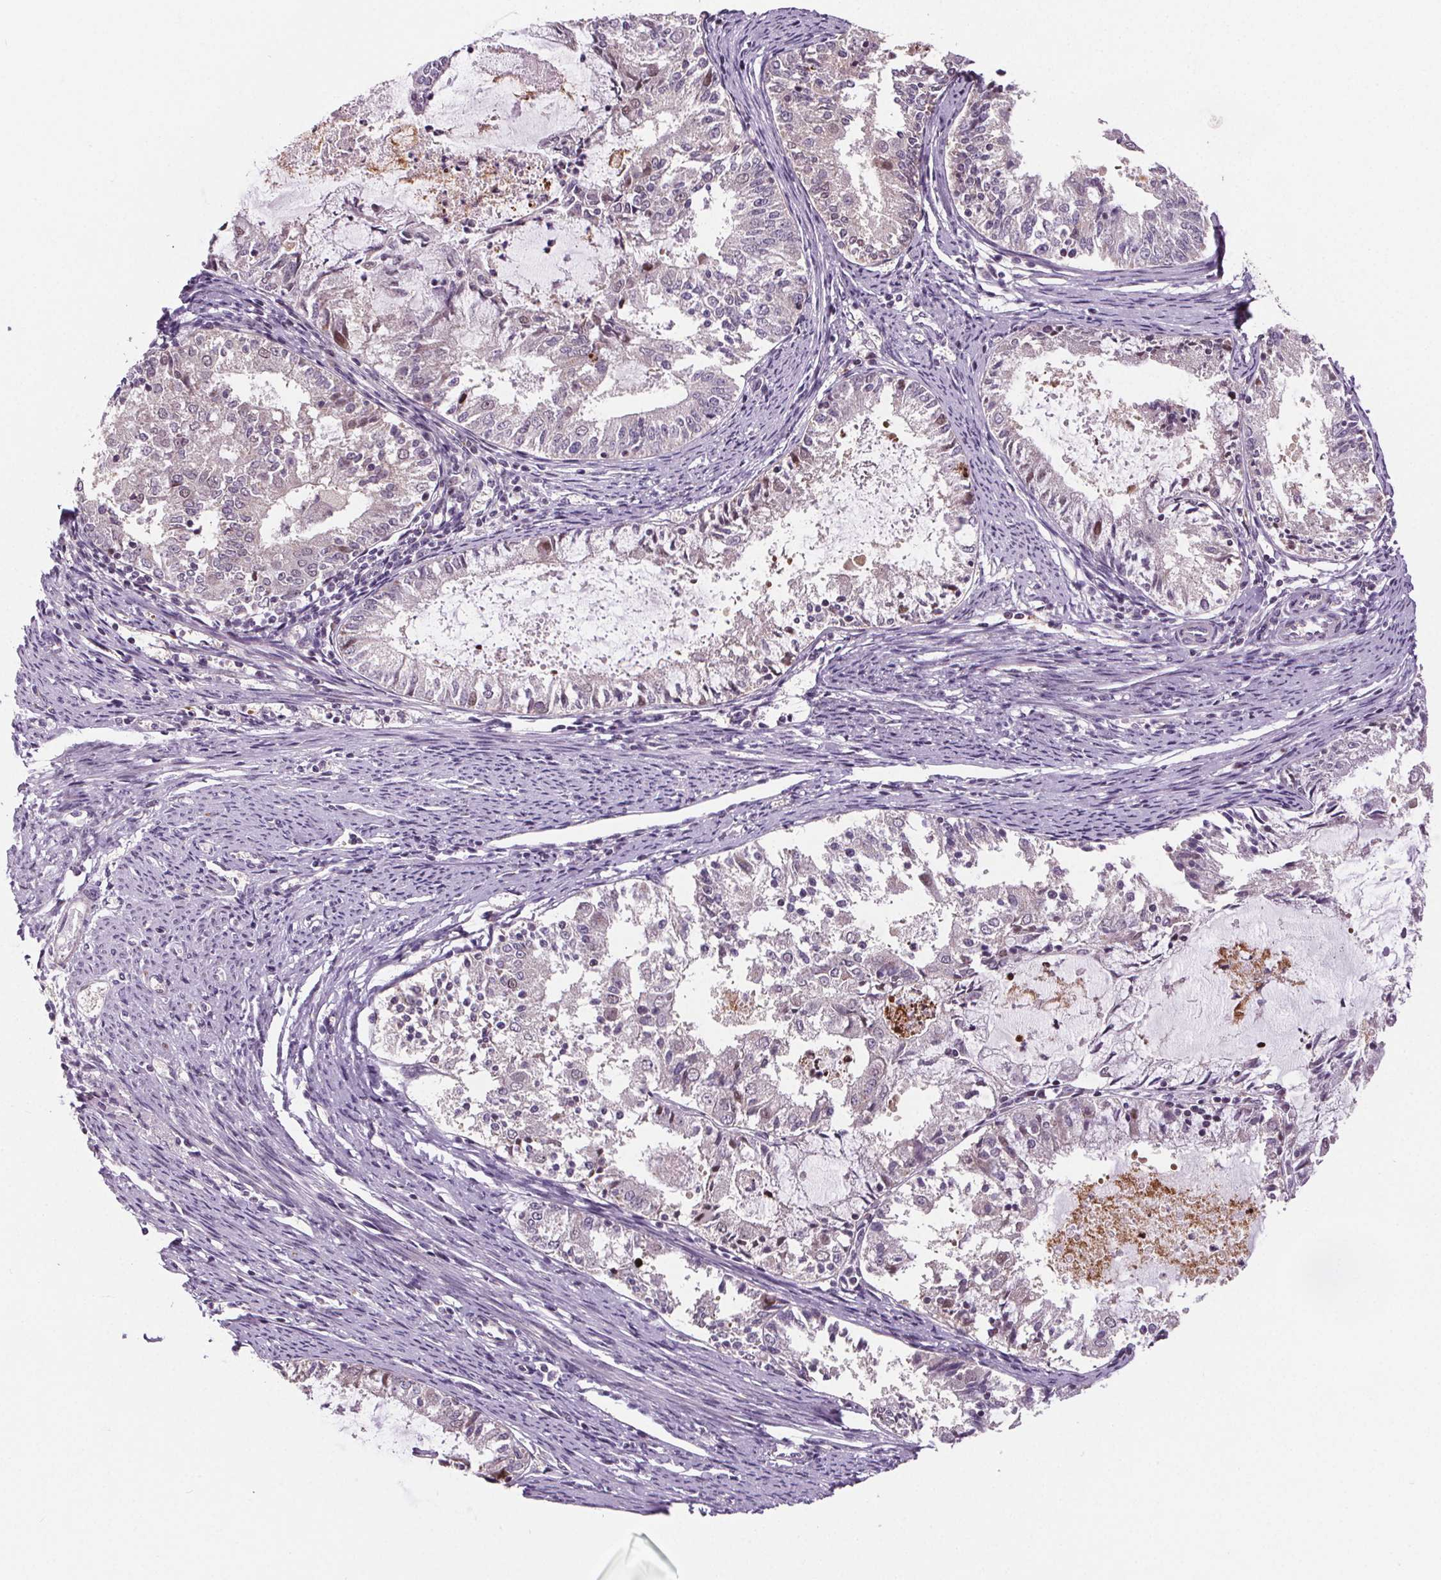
{"staining": {"intensity": "negative", "quantity": "none", "location": "none"}, "tissue": "endometrial cancer", "cell_type": "Tumor cells", "image_type": "cancer", "snomed": [{"axis": "morphology", "description": "Adenocarcinoma, NOS"}, {"axis": "topography", "description": "Endometrium"}], "caption": "The histopathology image exhibits no staining of tumor cells in endometrial cancer.", "gene": "SUCLA2", "patient": {"sex": "female", "age": 57}}